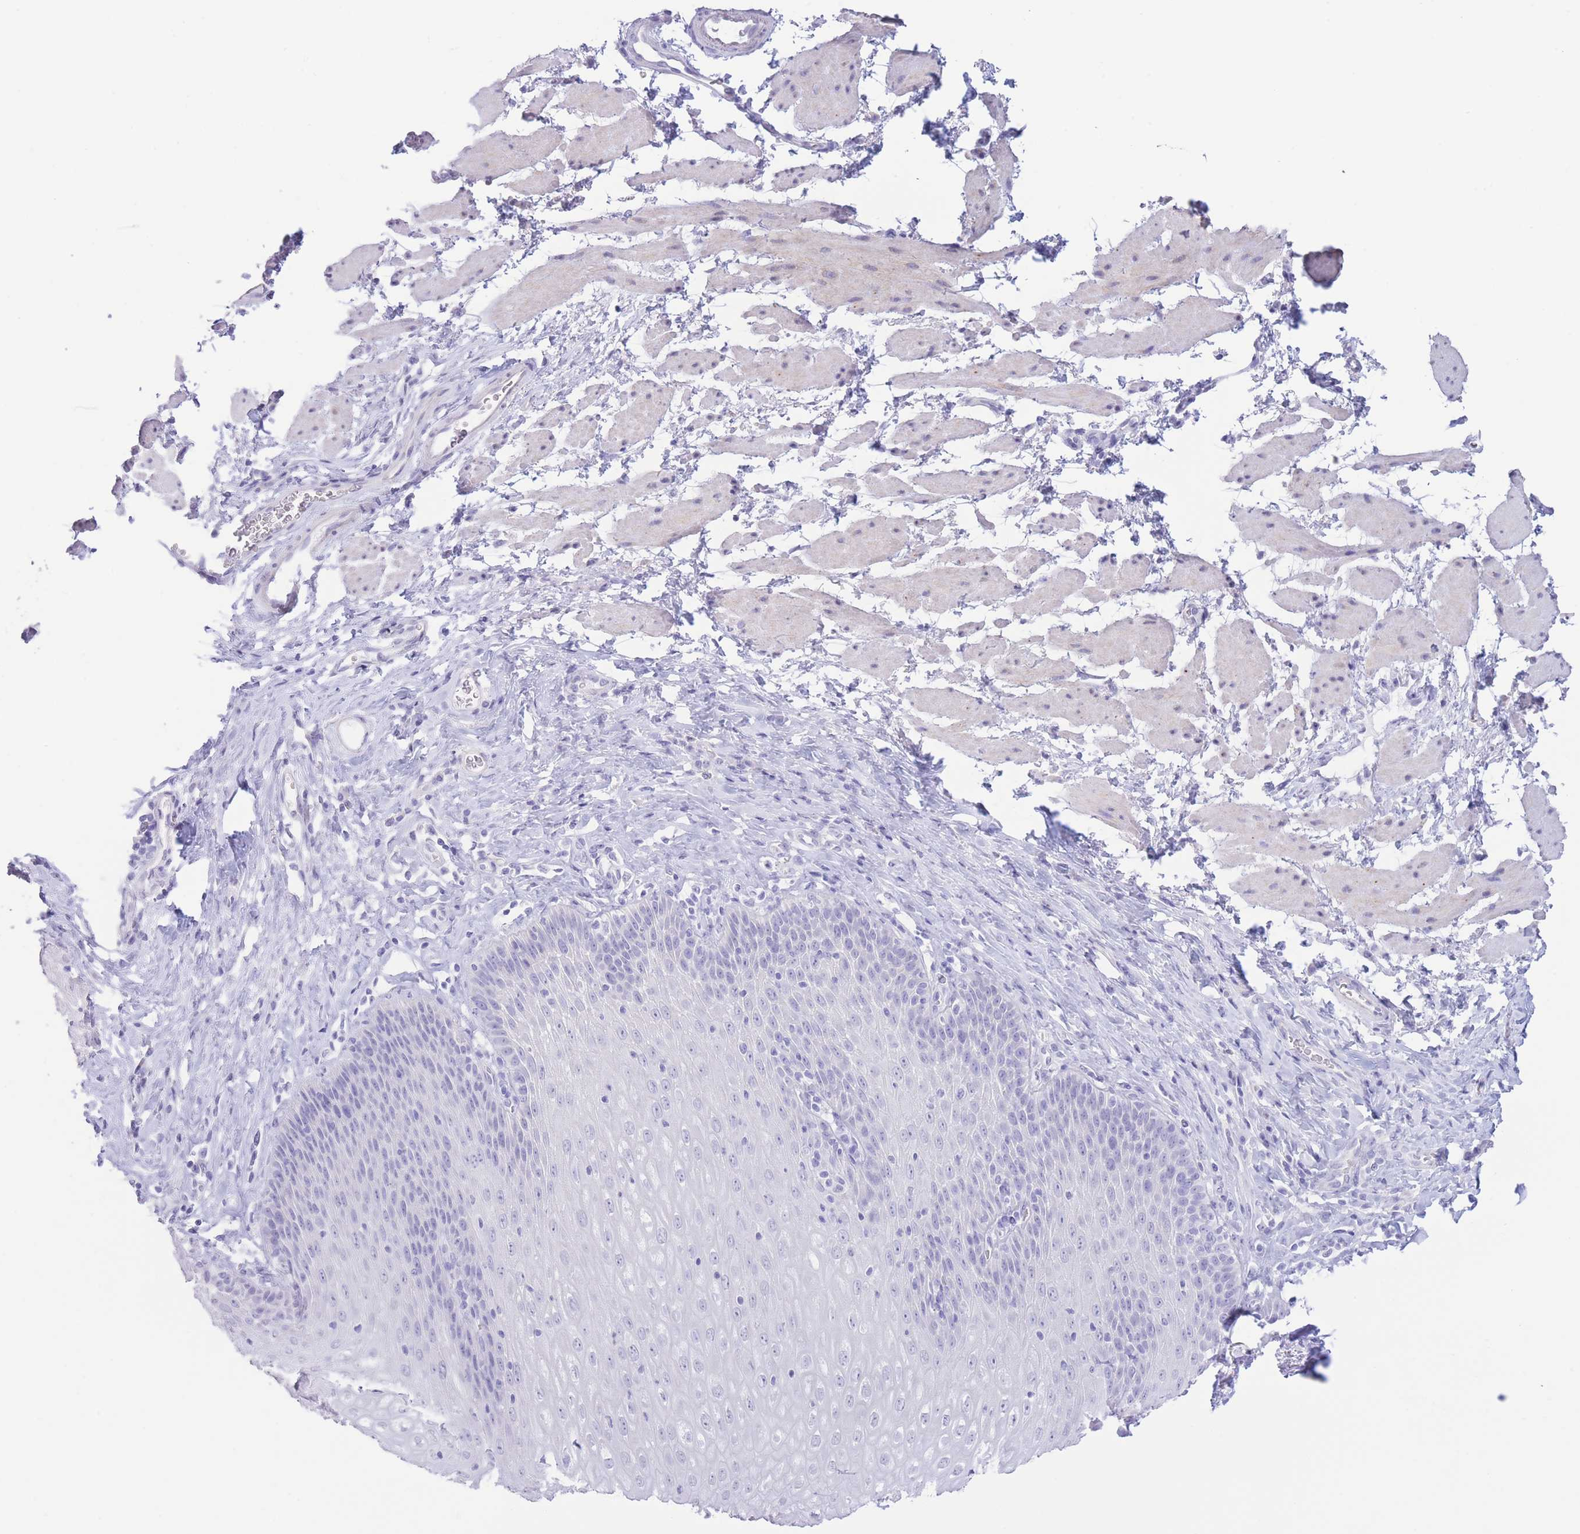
{"staining": {"intensity": "negative", "quantity": "none", "location": "none"}, "tissue": "esophagus", "cell_type": "Squamous epithelial cells", "image_type": "normal", "snomed": [{"axis": "morphology", "description": "Normal tissue, NOS"}, {"axis": "topography", "description": "Esophagus"}], "caption": "High power microscopy micrograph of an immunohistochemistry image of benign esophagus, revealing no significant staining in squamous epithelial cells.", "gene": "PKLR", "patient": {"sex": "female", "age": 61}}